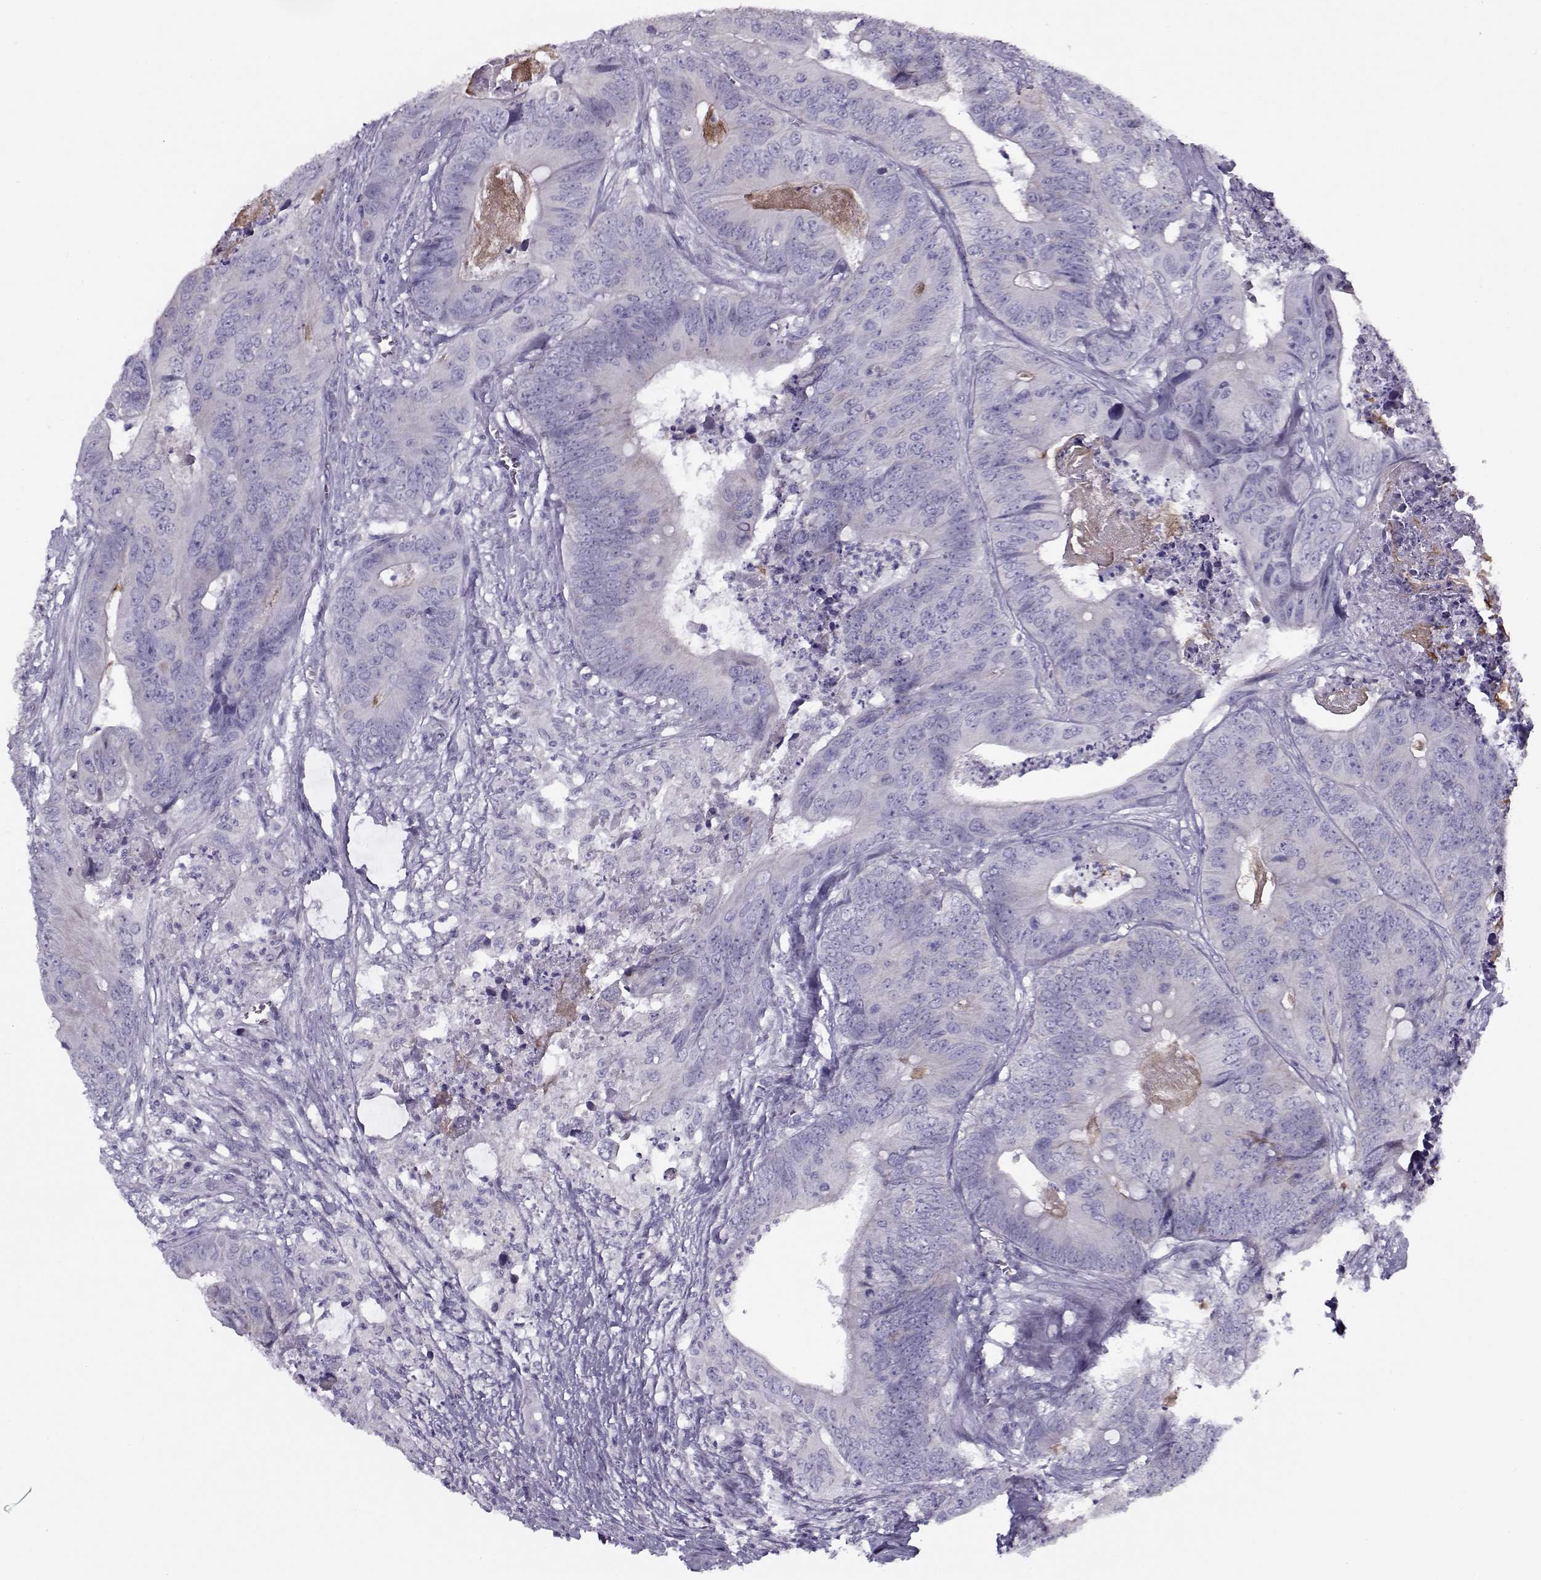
{"staining": {"intensity": "negative", "quantity": "none", "location": "none"}, "tissue": "colorectal cancer", "cell_type": "Tumor cells", "image_type": "cancer", "snomed": [{"axis": "morphology", "description": "Adenocarcinoma, NOS"}, {"axis": "topography", "description": "Colon"}], "caption": "Colorectal cancer was stained to show a protein in brown. There is no significant expression in tumor cells.", "gene": "PP2D1", "patient": {"sex": "male", "age": 84}}